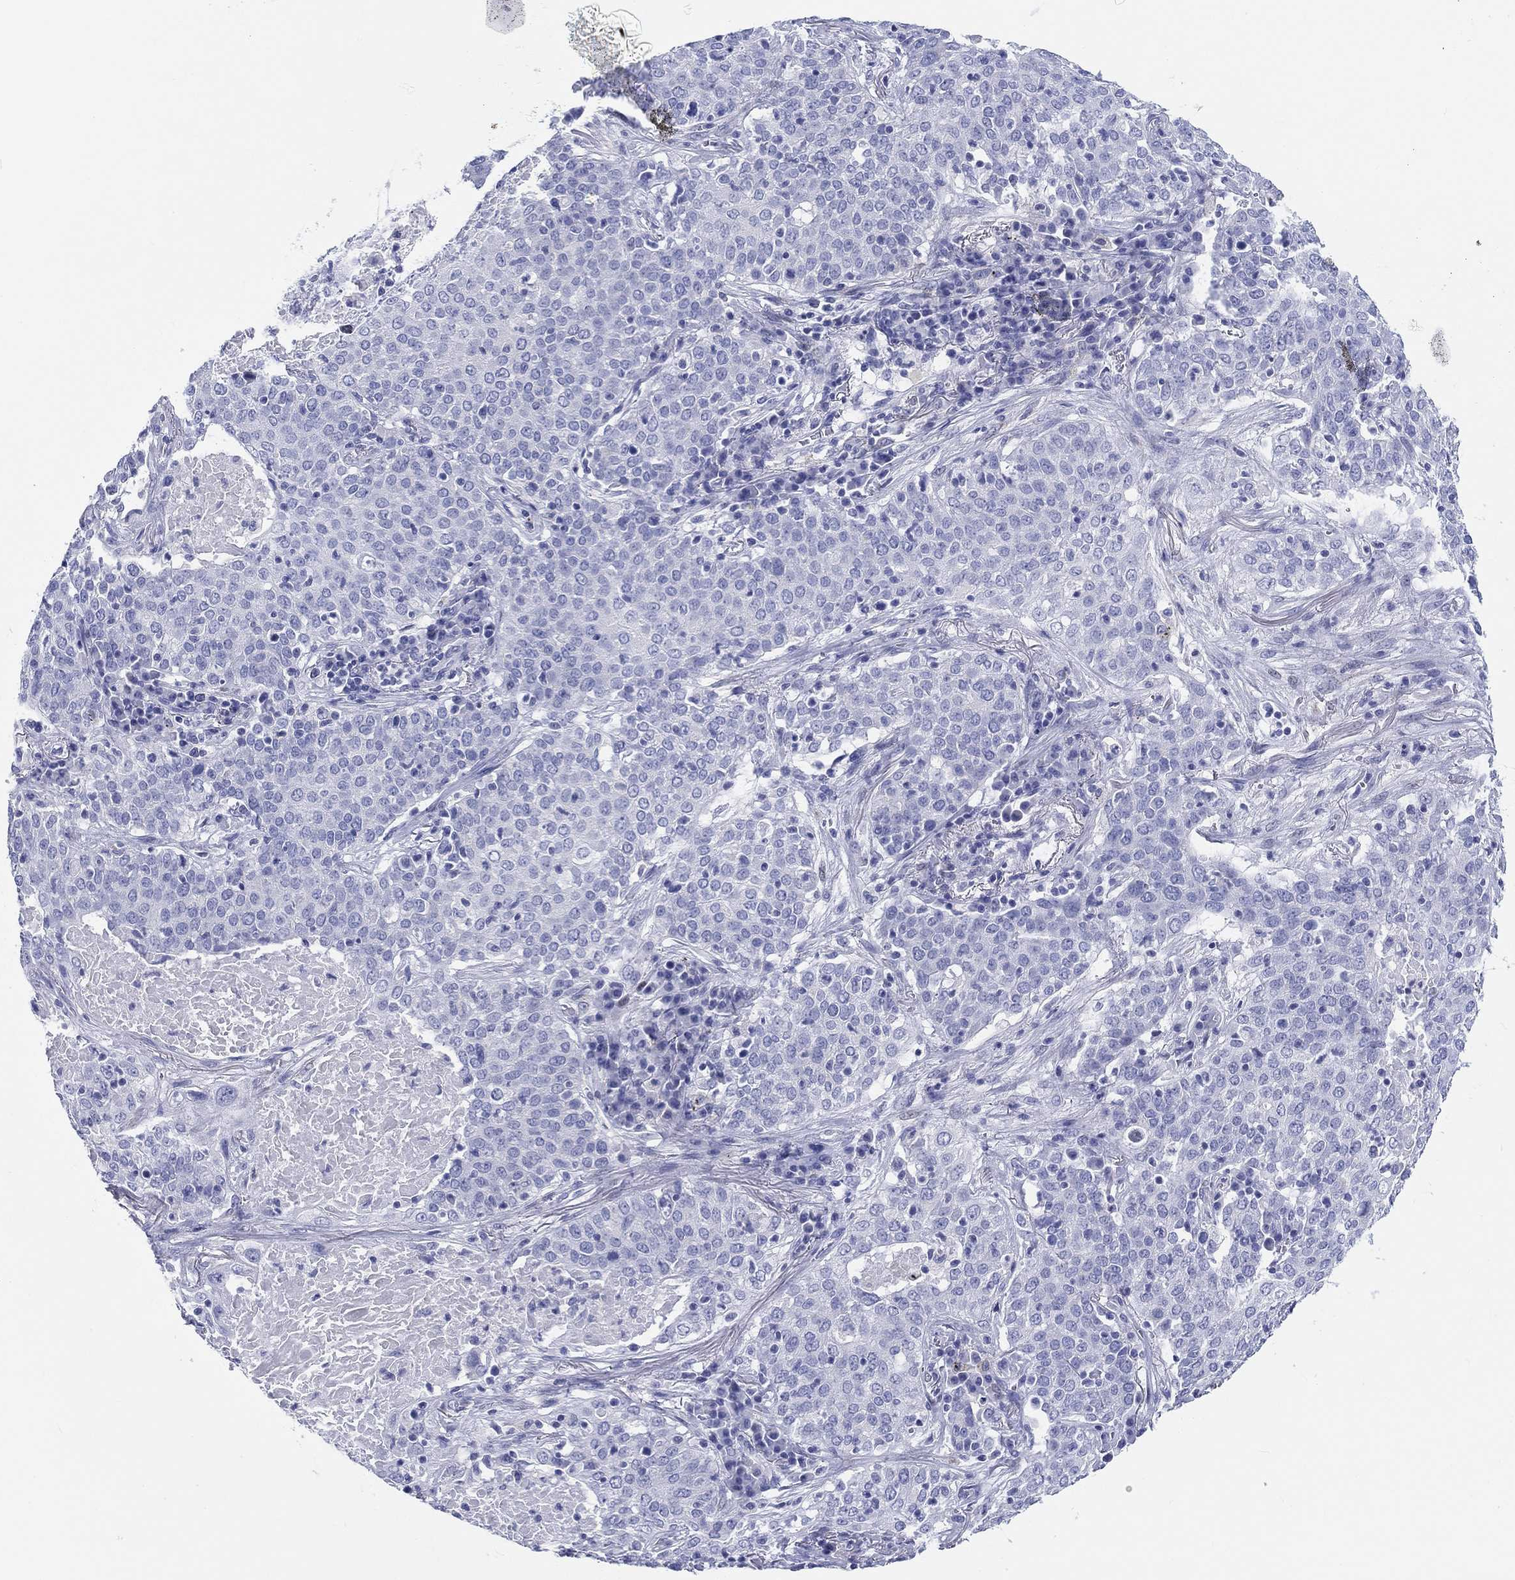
{"staining": {"intensity": "negative", "quantity": "none", "location": "none"}, "tissue": "lung cancer", "cell_type": "Tumor cells", "image_type": "cancer", "snomed": [{"axis": "morphology", "description": "Squamous cell carcinoma, NOS"}, {"axis": "topography", "description": "Lung"}], "caption": "DAB (3,3'-diaminobenzidine) immunohistochemical staining of lung cancer (squamous cell carcinoma) demonstrates no significant positivity in tumor cells. (Immunohistochemistry, brightfield microscopy, high magnification).", "gene": "H1-1", "patient": {"sex": "male", "age": 82}}